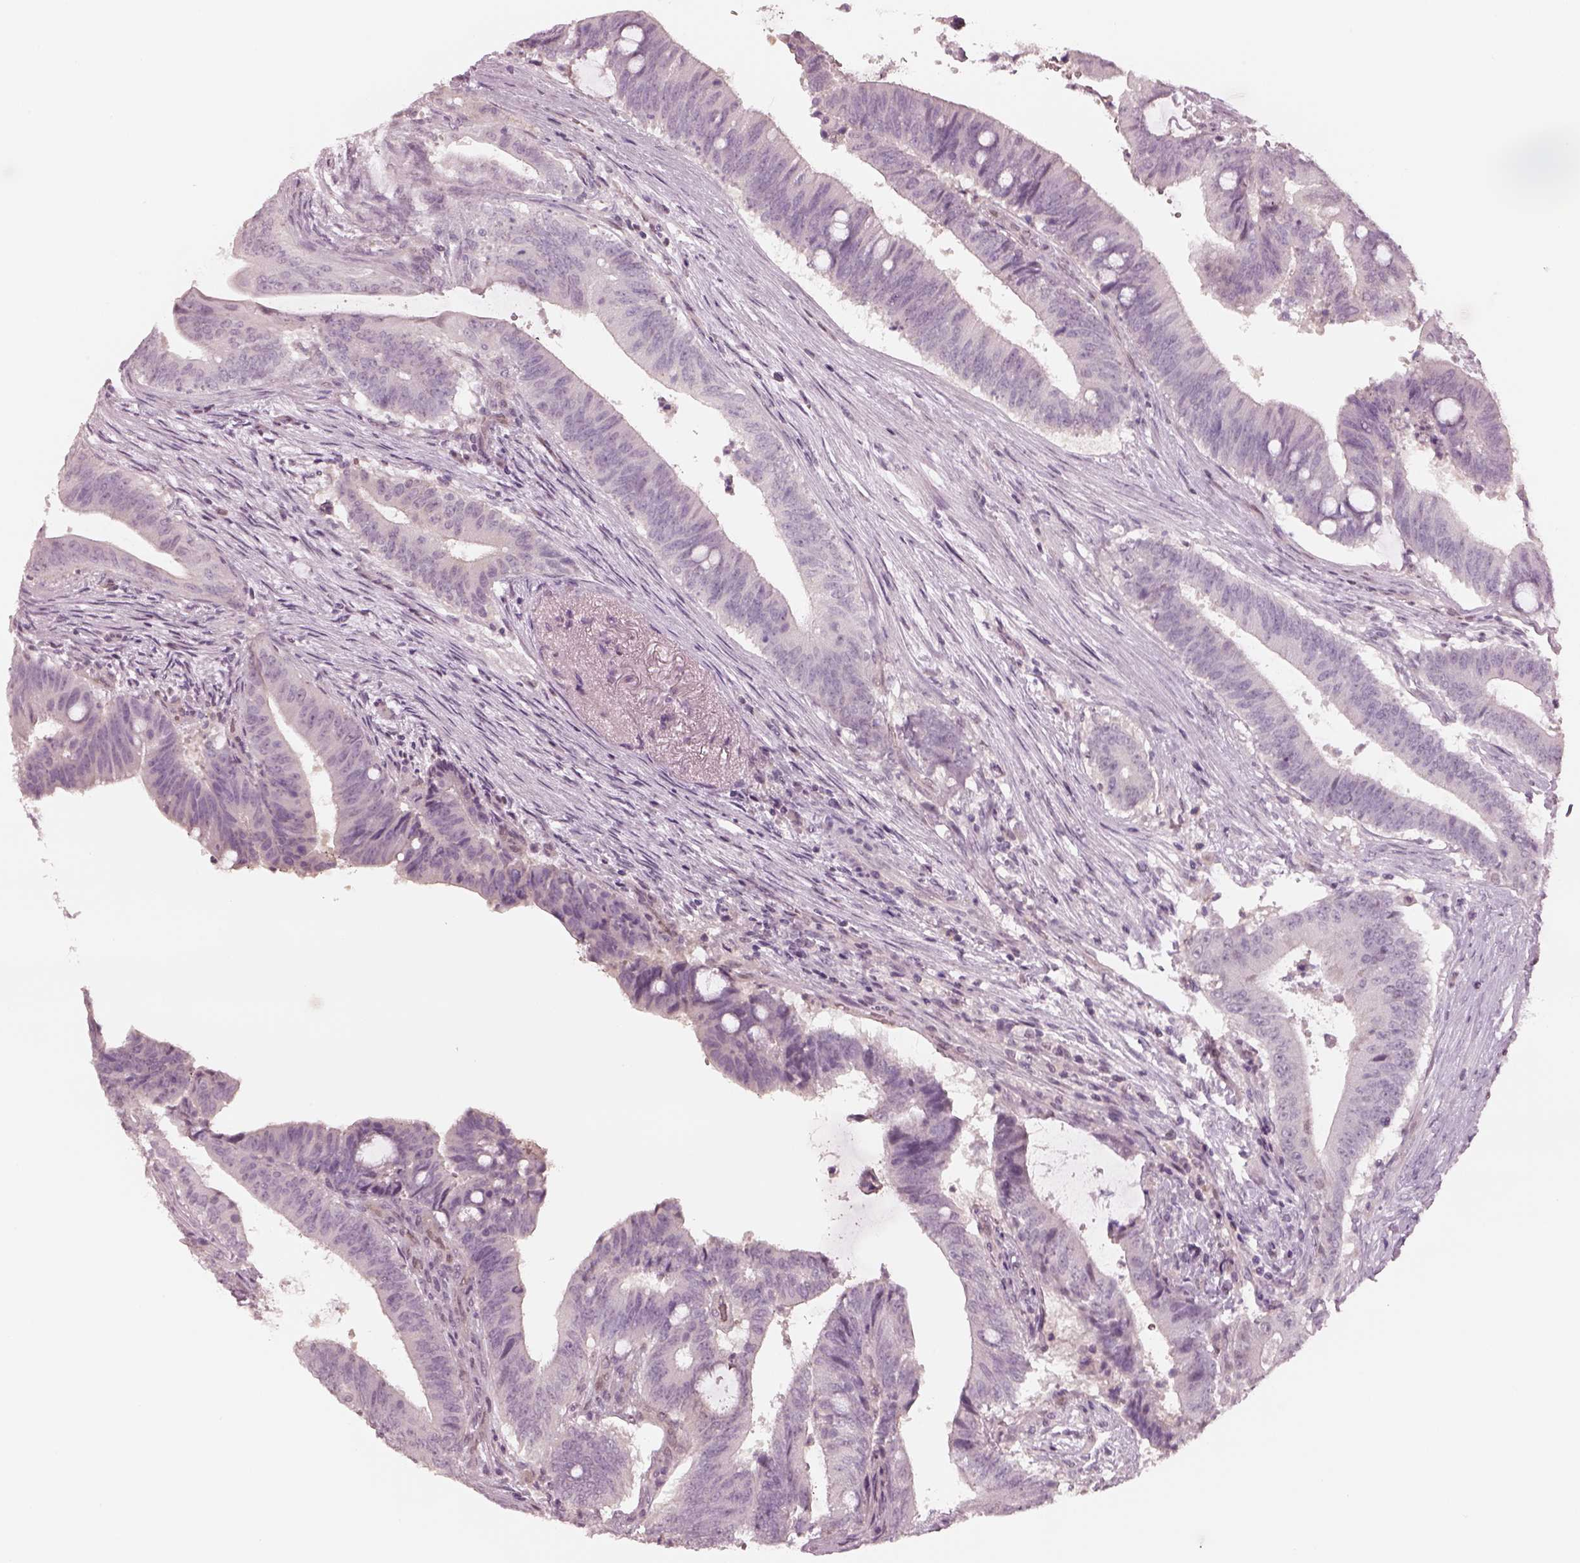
{"staining": {"intensity": "negative", "quantity": "none", "location": "none"}, "tissue": "colorectal cancer", "cell_type": "Tumor cells", "image_type": "cancer", "snomed": [{"axis": "morphology", "description": "Adenocarcinoma, NOS"}, {"axis": "topography", "description": "Colon"}], "caption": "IHC of human colorectal adenocarcinoma demonstrates no staining in tumor cells.", "gene": "EGR4", "patient": {"sex": "female", "age": 43}}